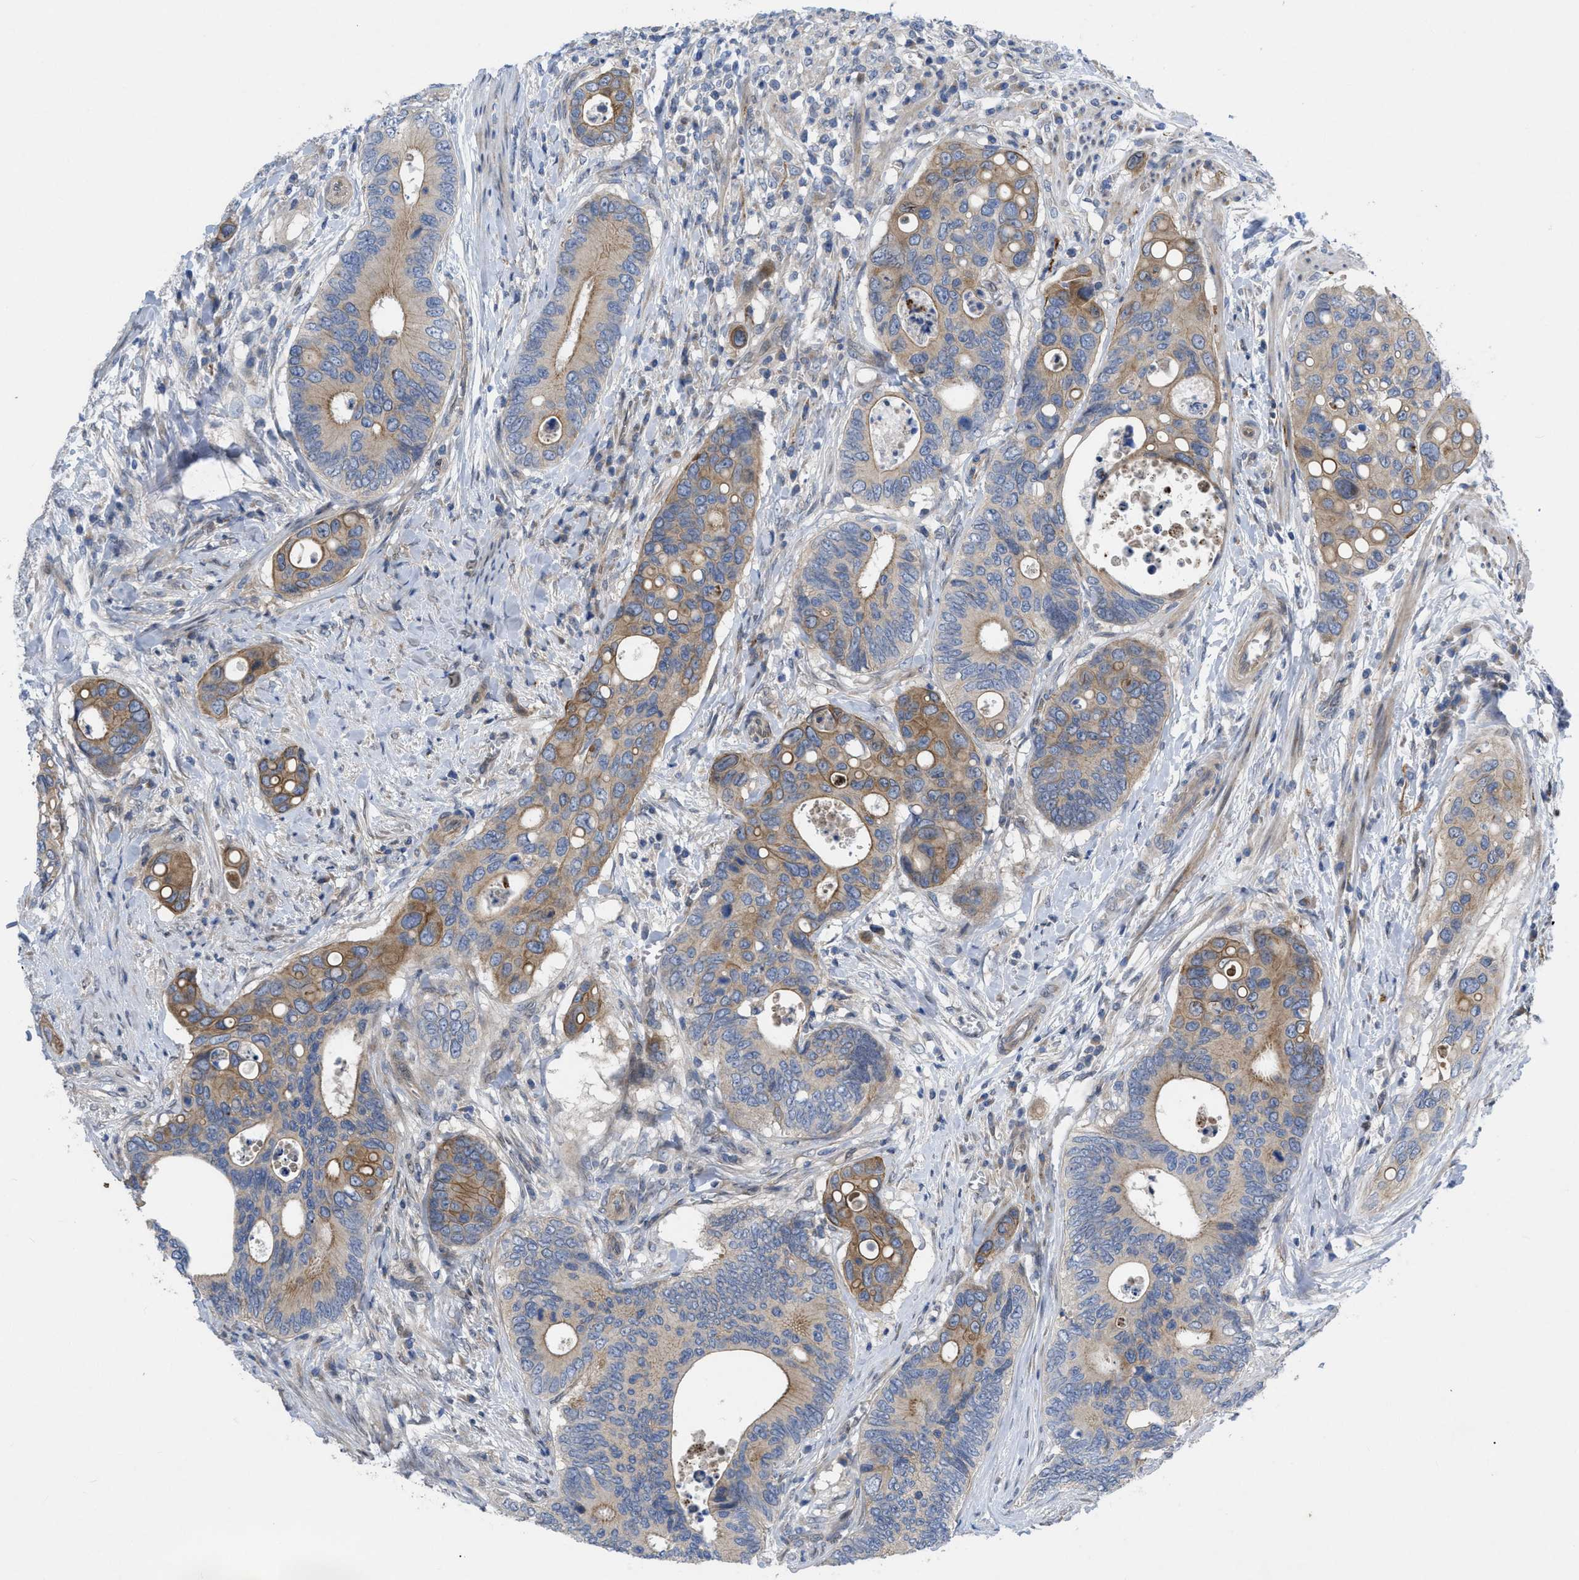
{"staining": {"intensity": "moderate", "quantity": ">75%", "location": "cytoplasmic/membranous"}, "tissue": "colorectal cancer", "cell_type": "Tumor cells", "image_type": "cancer", "snomed": [{"axis": "morphology", "description": "Inflammation, NOS"}, {"axis": "morphology", "description": "Adenocarcinoma, NOS"}, {"axis": "topography", "description": "Colon"}], "caption": "A high-resolution photomicrograph shows IHC staining of colorectal cancer (adenocarcinoma), which demonstrates moderate cytoplasmic/membranous positivity in approximately >75% of tumor cells. The protein of interest is shown in brown color, while the nuclei are stained blue.", "gene": "NDEL1", "patient": {"sex": "male", "age": 72}}